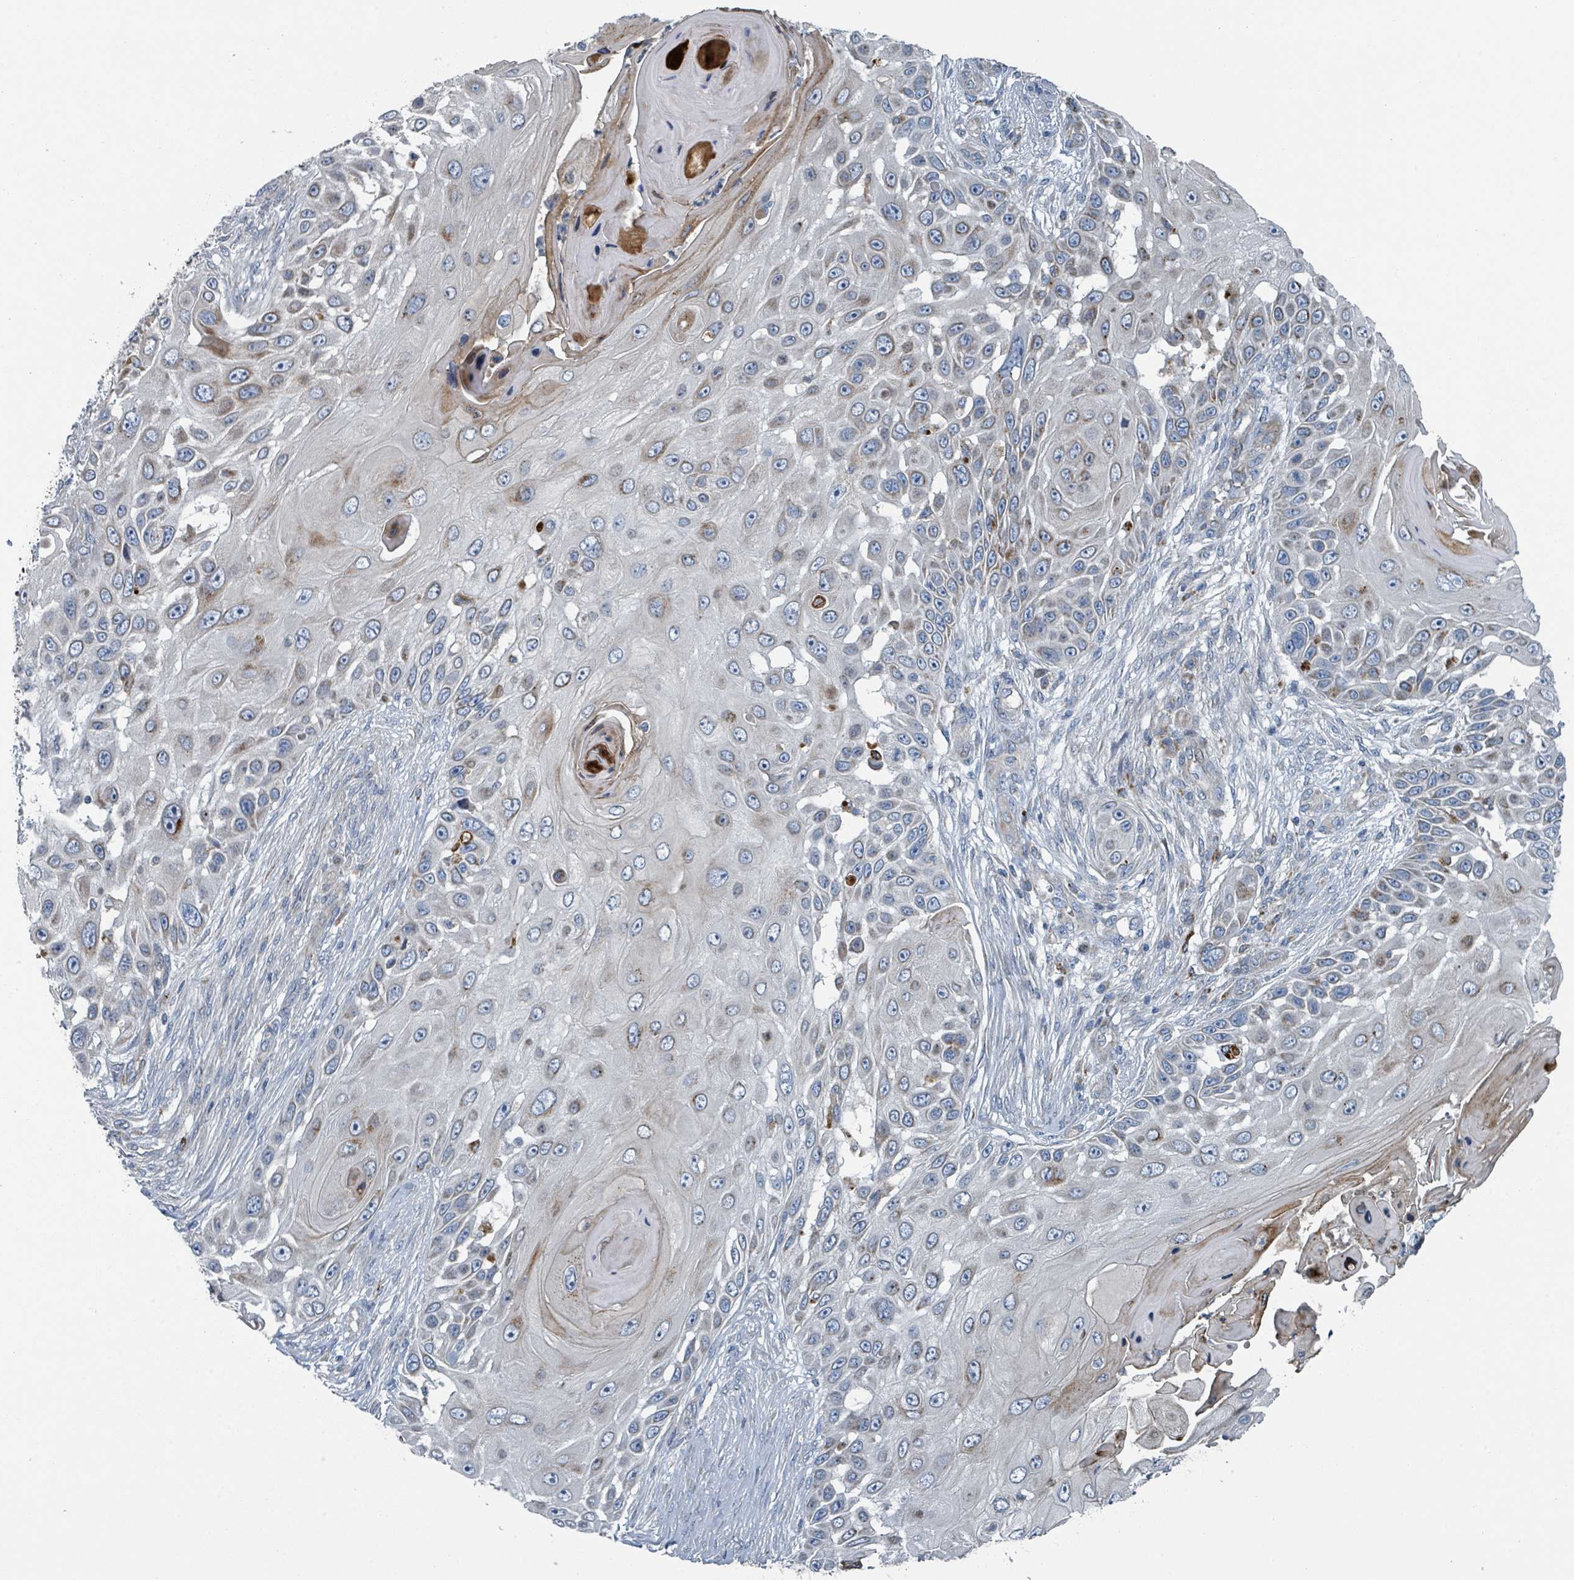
{"staining": {"intensity": "moderate", "quantity": "<25%", "location": "cytoplasmic/membranous"}, "tissue": "skin cancer", "cell_type": "Tumor cells", "image_type": "cancer", "snomed": [{"axis": "morphology", "description": "Squamous cell carcinoma, NOS"}, {"axis": "topography", "description": "Skin"}], "caption": "The micrograph demonstrates immunohistochemical staining of skin cancer (squamous cell carcinoma). There is moderate cytoplasmic/membranous positivity is seen in about <25% of tumor cells.", "gene": "DIPK2A", "patient": {"sex": "female", "age": 44}}